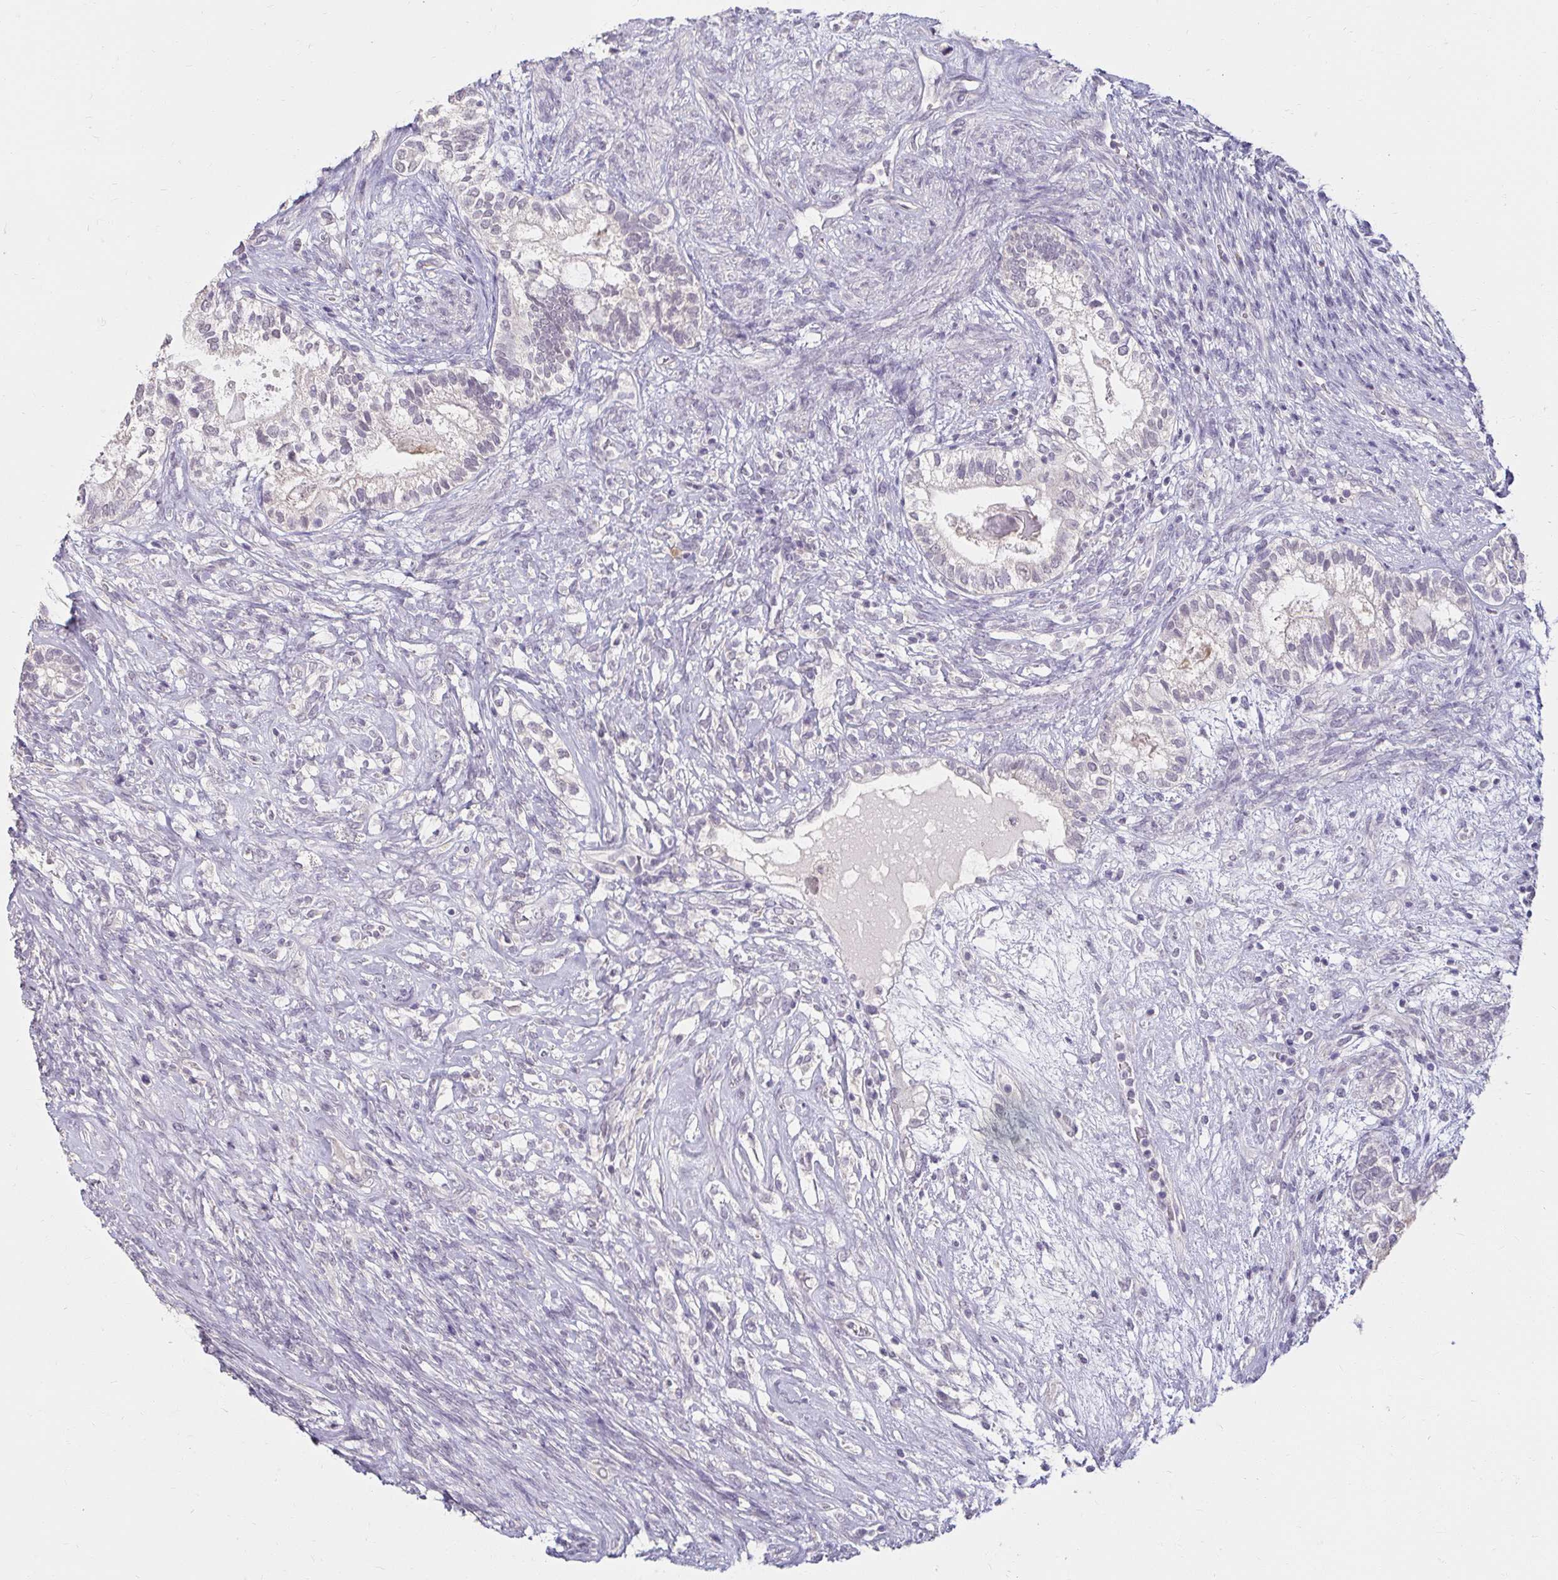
{"staining": {"intensity": "negative", "quantity": "none", "location": "none"}, "tissue": "testis cancer", "cell_type": "Tumor cells", "image_type": "cancer", "snomed": [{"axis": "morphology", "description": "Seminoma, NOS"}, {"axis": "morphology", "description": "Carcinoma, Embryonal, NOS"}, {"axis": "topography", "description": "Testis"}], "caption": "This is an immunohistochemistry image of seminoma (testis). There is no positivity in tumor cells.", "gene": "DDN", "patient": {"sex": "male", "age": 41}}